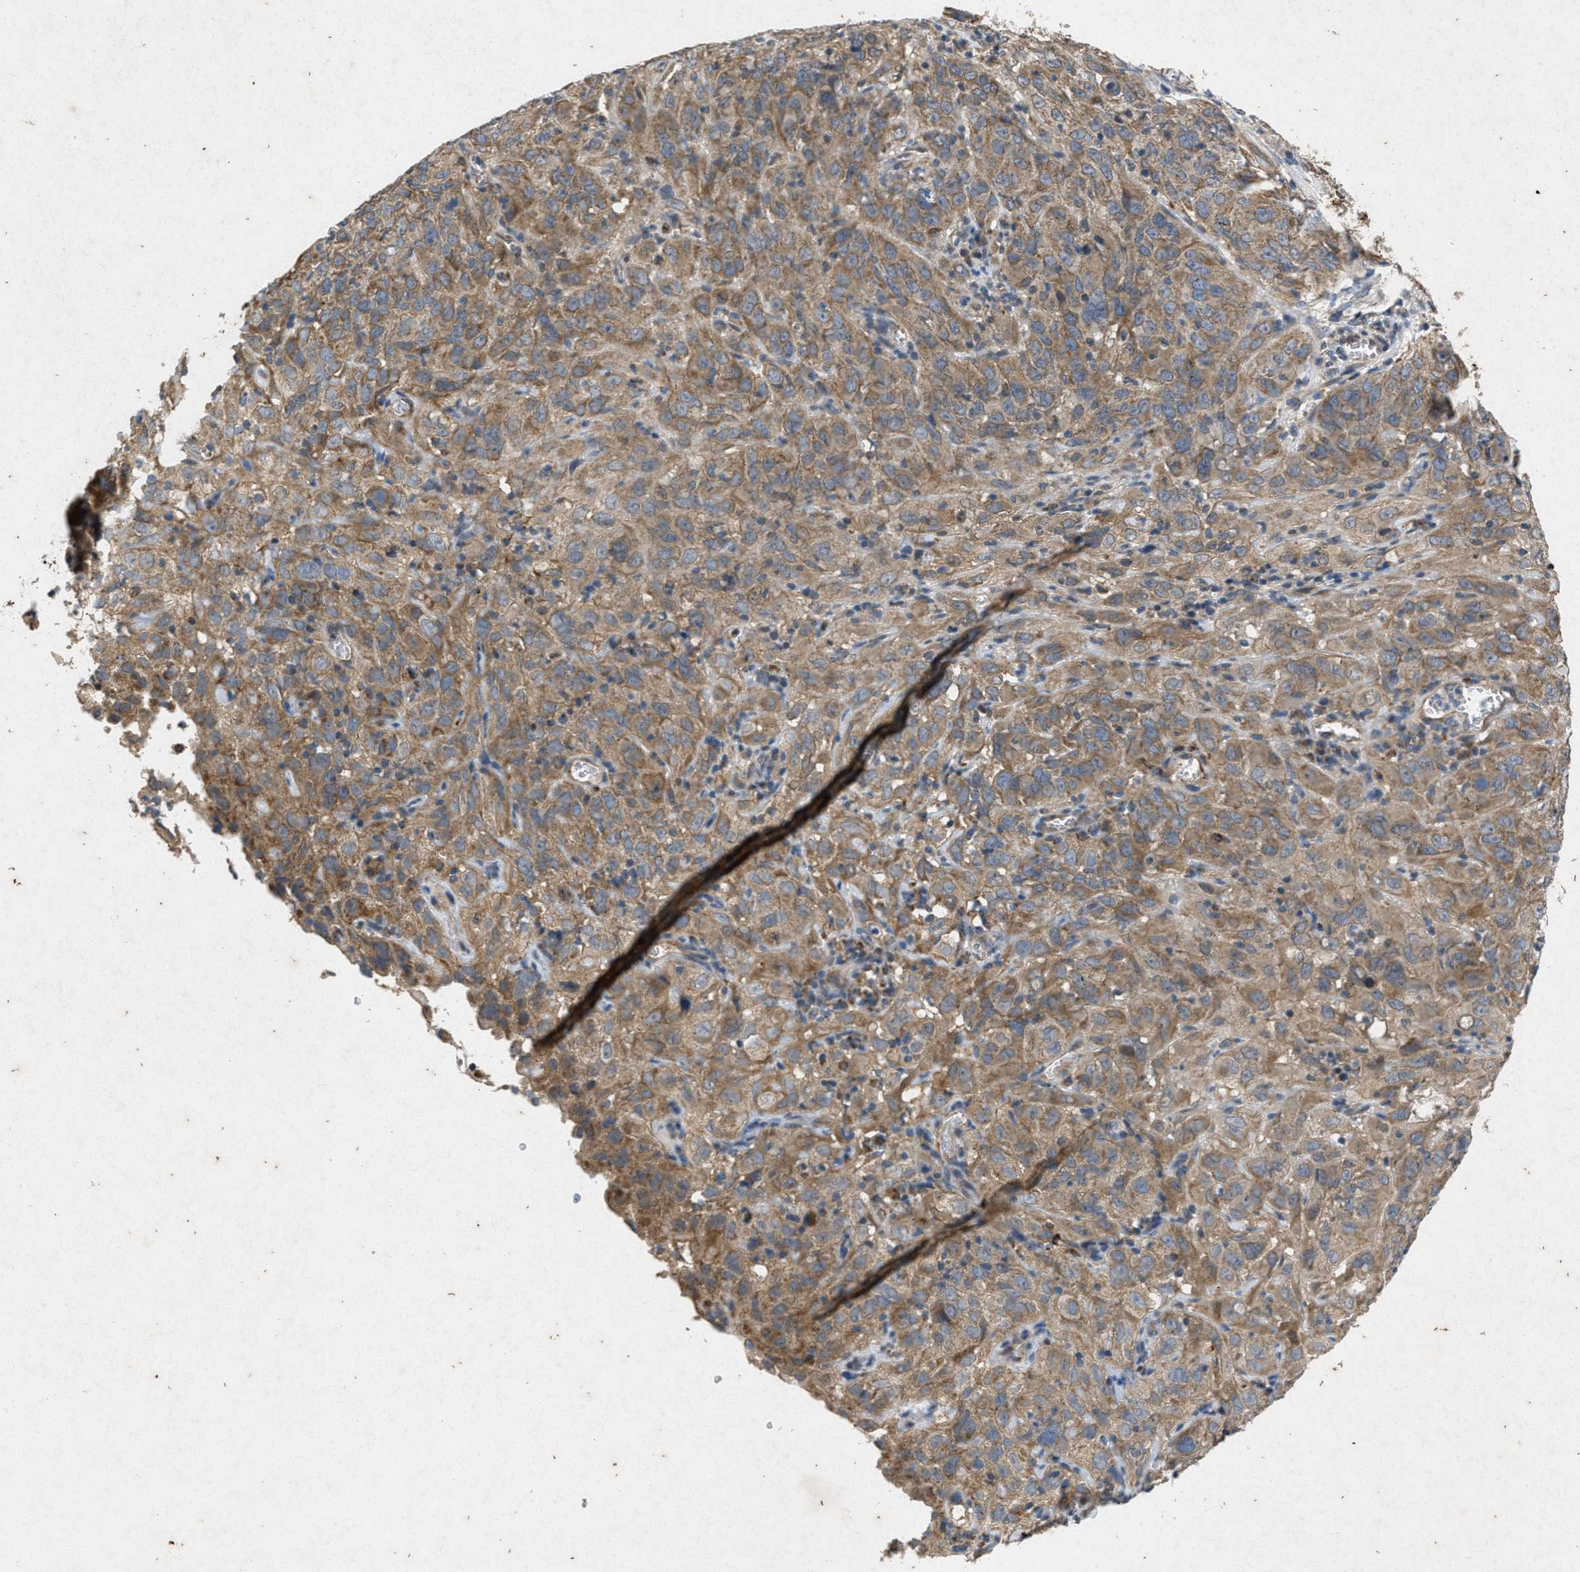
{"staining": {"intensity": "moderate", "quantity": ">75%", "location": "cytoplasmic/membranous"}, "tissue": "cervical cancer", "cell_type": "Tumor cells", "image_type": "cancer", "snomed": [{"axis": "morphology", "description": "Squamous cell carcinoma, NOS"}, {"axis": "topography", "description": "Cervix"}], "caption": "This photomicrograph reveals immunohistochemistry (IHC) staining of human cervical cancer, with medium moderate cytoplasmic/membranous positivity in about >75% of tumor cells.", "gene": "PRKG2", "patient": {"sex": "female", "age": 32}}